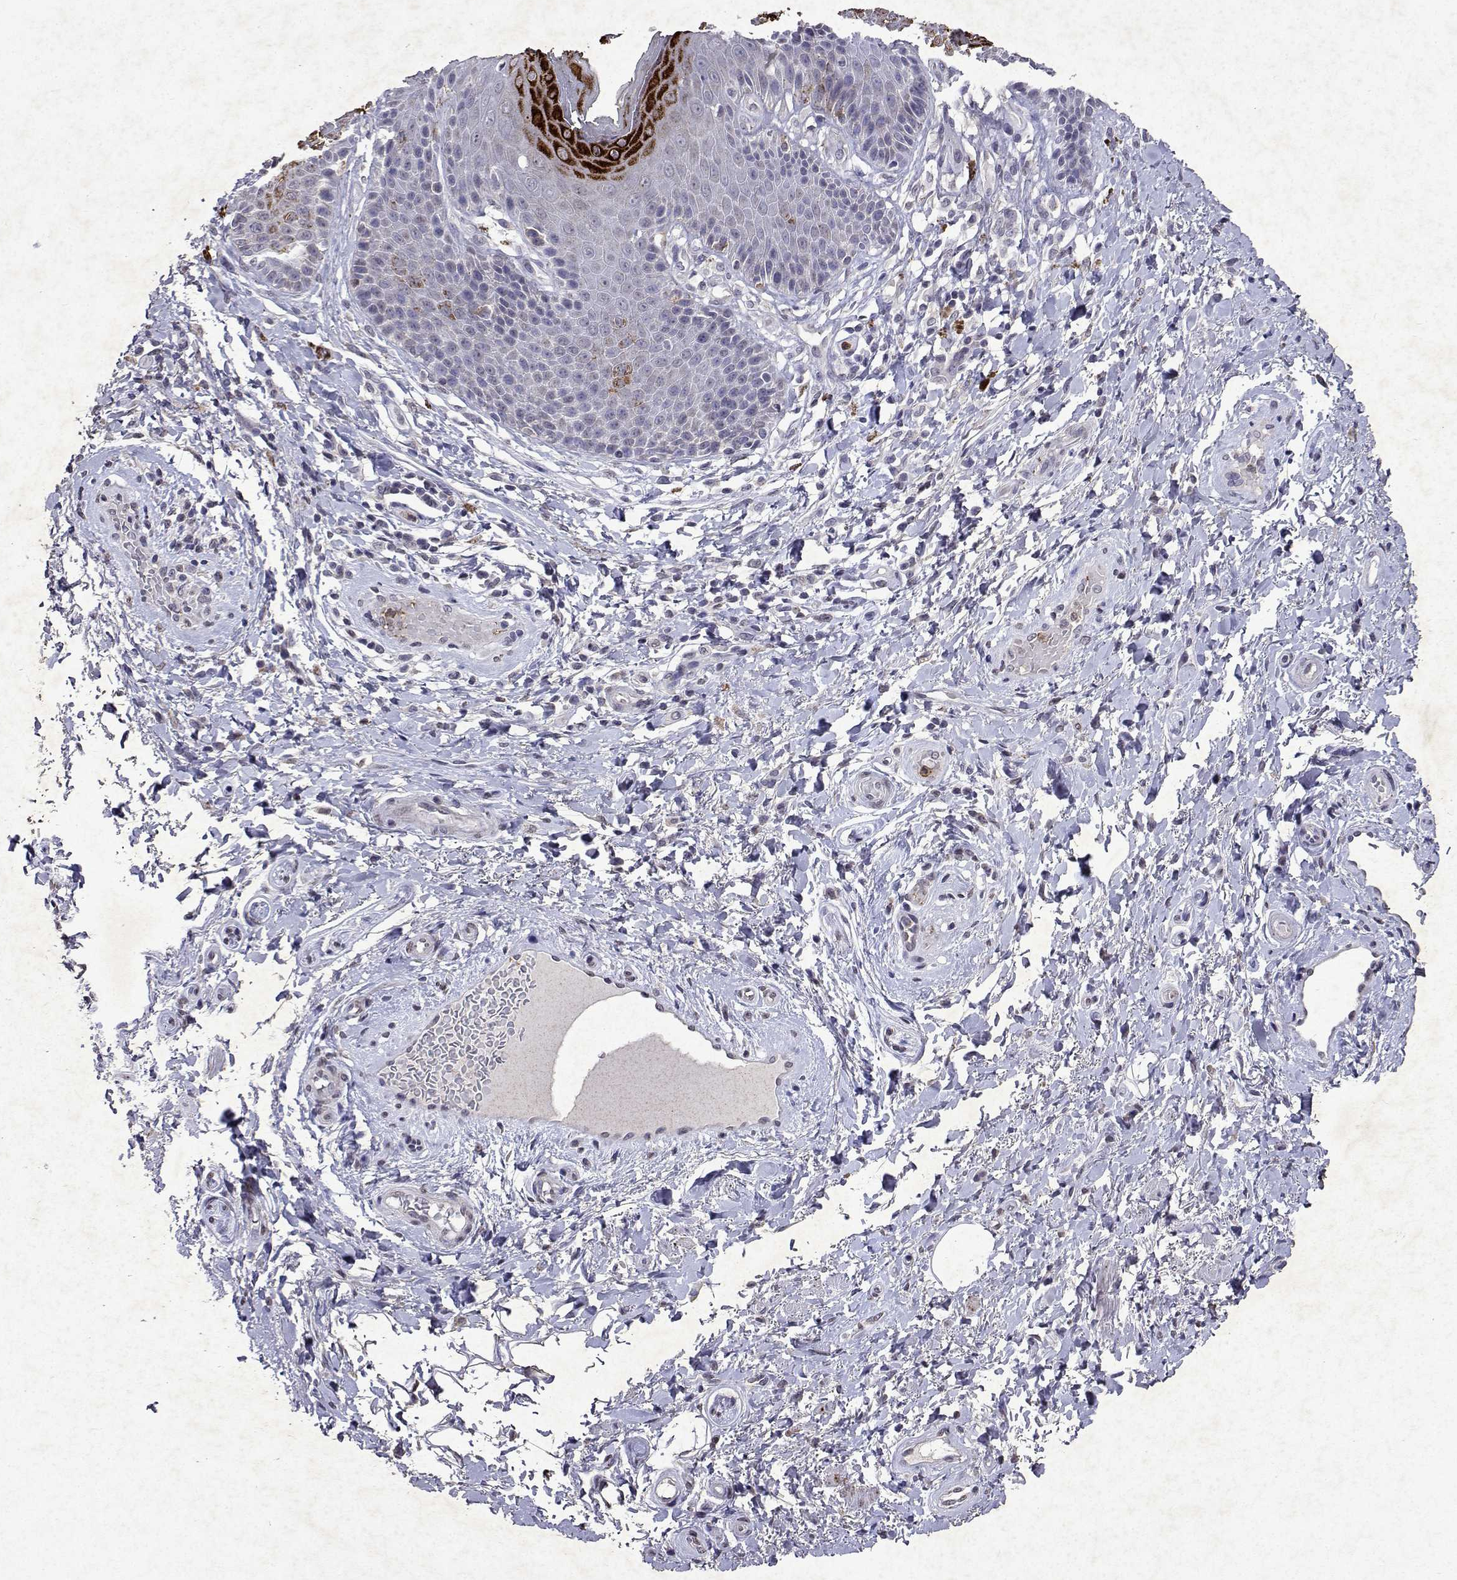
{"staining": {"intensity": "strong", "quantity": "<25%", "location": "cytoplasmic/membranous"}, "tissue": "skin", "cell_type": "Epidermal cells", "image_type": "normal", "snomed": [{"axis": "morphology", "description": "Normal tissue, NOS"}, {"axis": "topography", "description": "Anal"}, {"axis": "topography", "description": "Peripheral nerve tissue"}], "caption": "Benign skin was stained to show a protein in brown. There is medium levels of strong cytoplasmic/membranous expression in approximately <25% of epidermal cells. (DAB (3,3'-diaminobenzidine) = brown stain, brightfield microscopy at high magnification).", "gene": "DUSP28", "patient": {"sex": "male", "age": 51}}